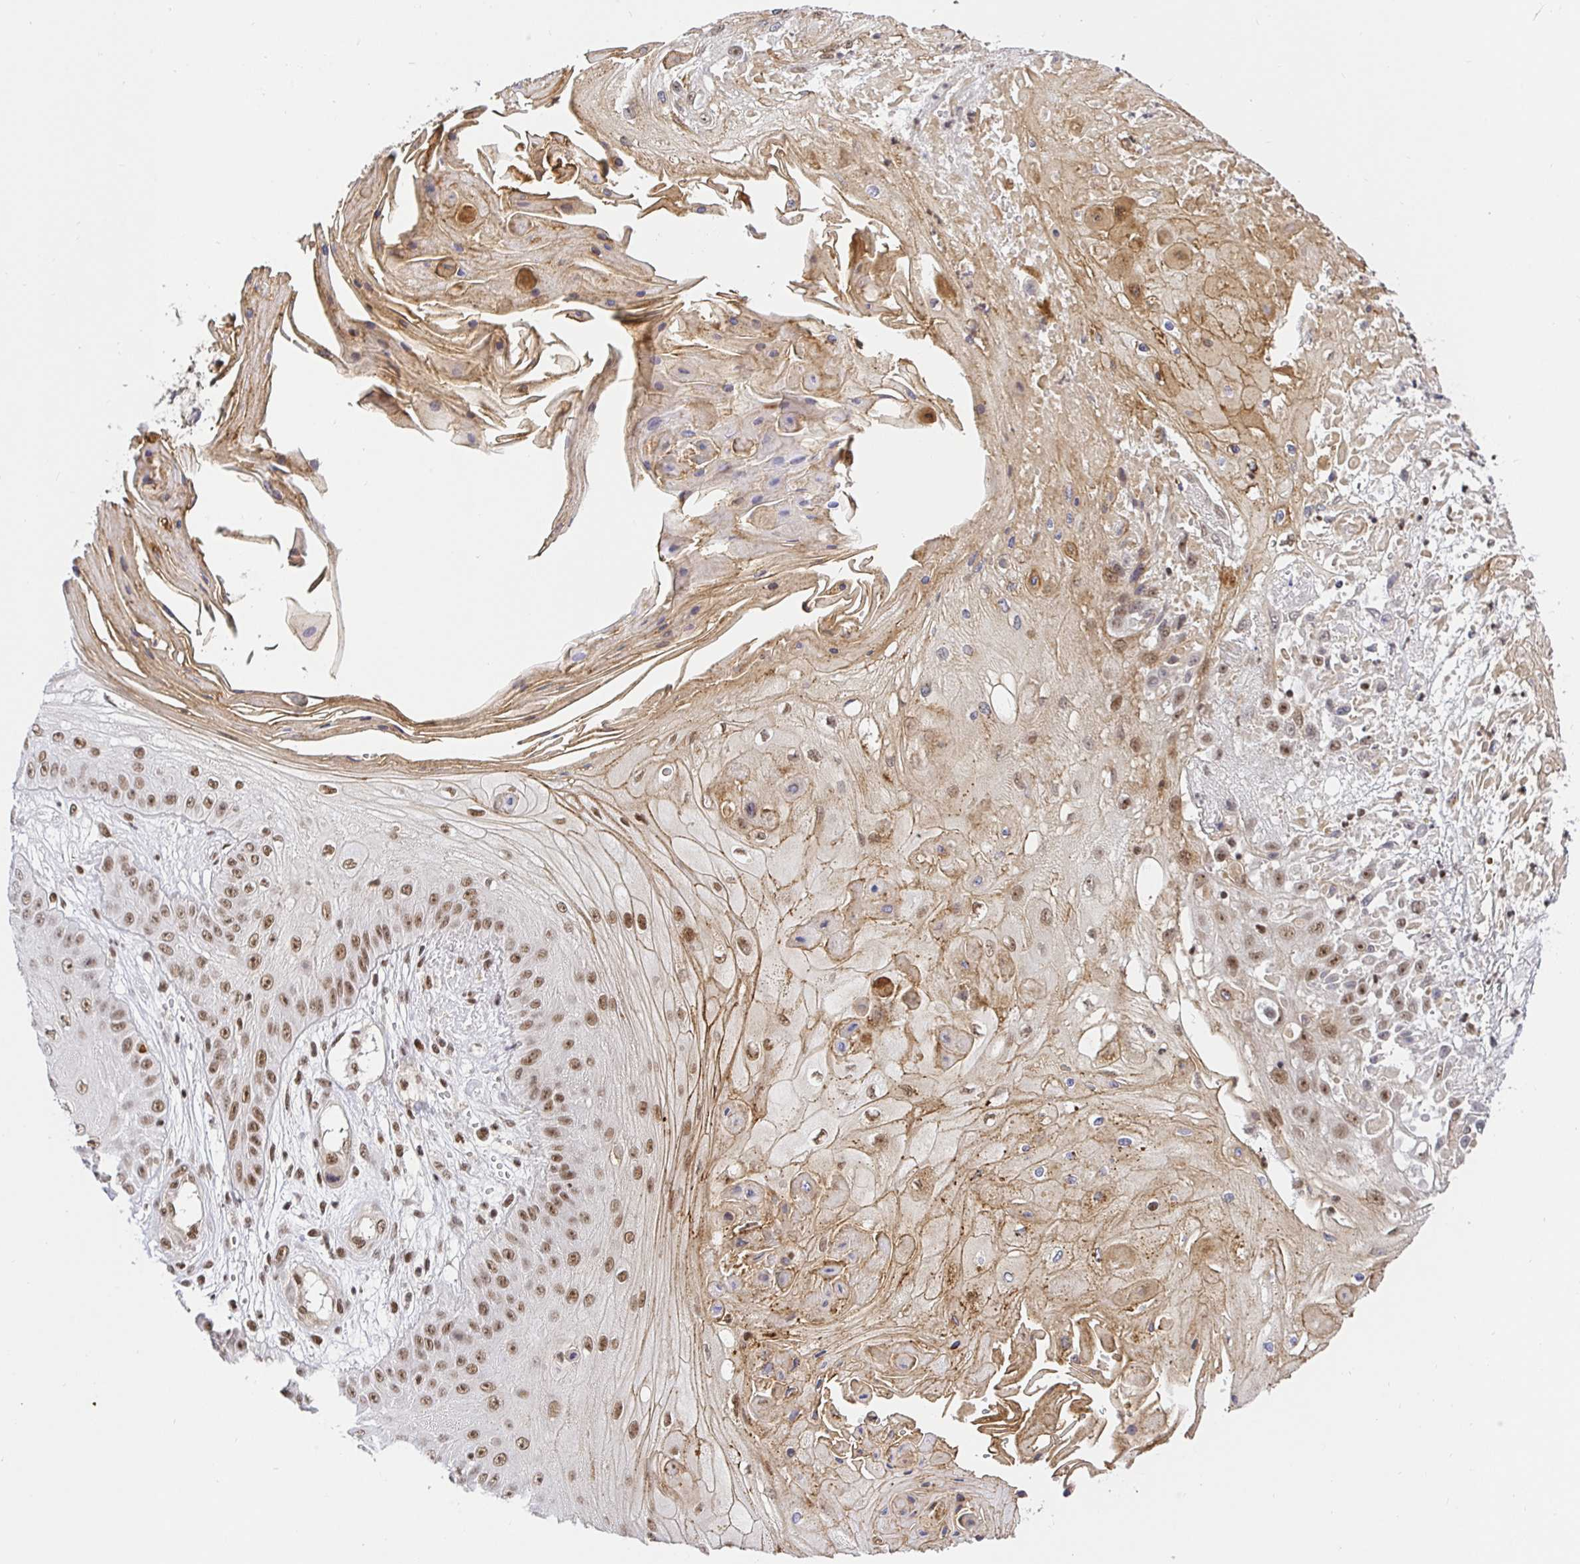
{"staining": {"intensity": "moderate", "quantity": ">75%", "location": "nuclear"}, "tissue": "skin cancer", "cell_type": "Tumor cells", "image_type": "cancer", "snomed": [{"axis": "morphology", "description": "Squamous cell carcinoma, NOS"}, {"axis": "topography", "description": "Skin"}], "caption": "Skin cancer (squamous cell carcinoma) stained with a protein marker shows moderate staining in tumor cells.", "gene": "USF1", "patient": {"sex": "male", "age": 70}}